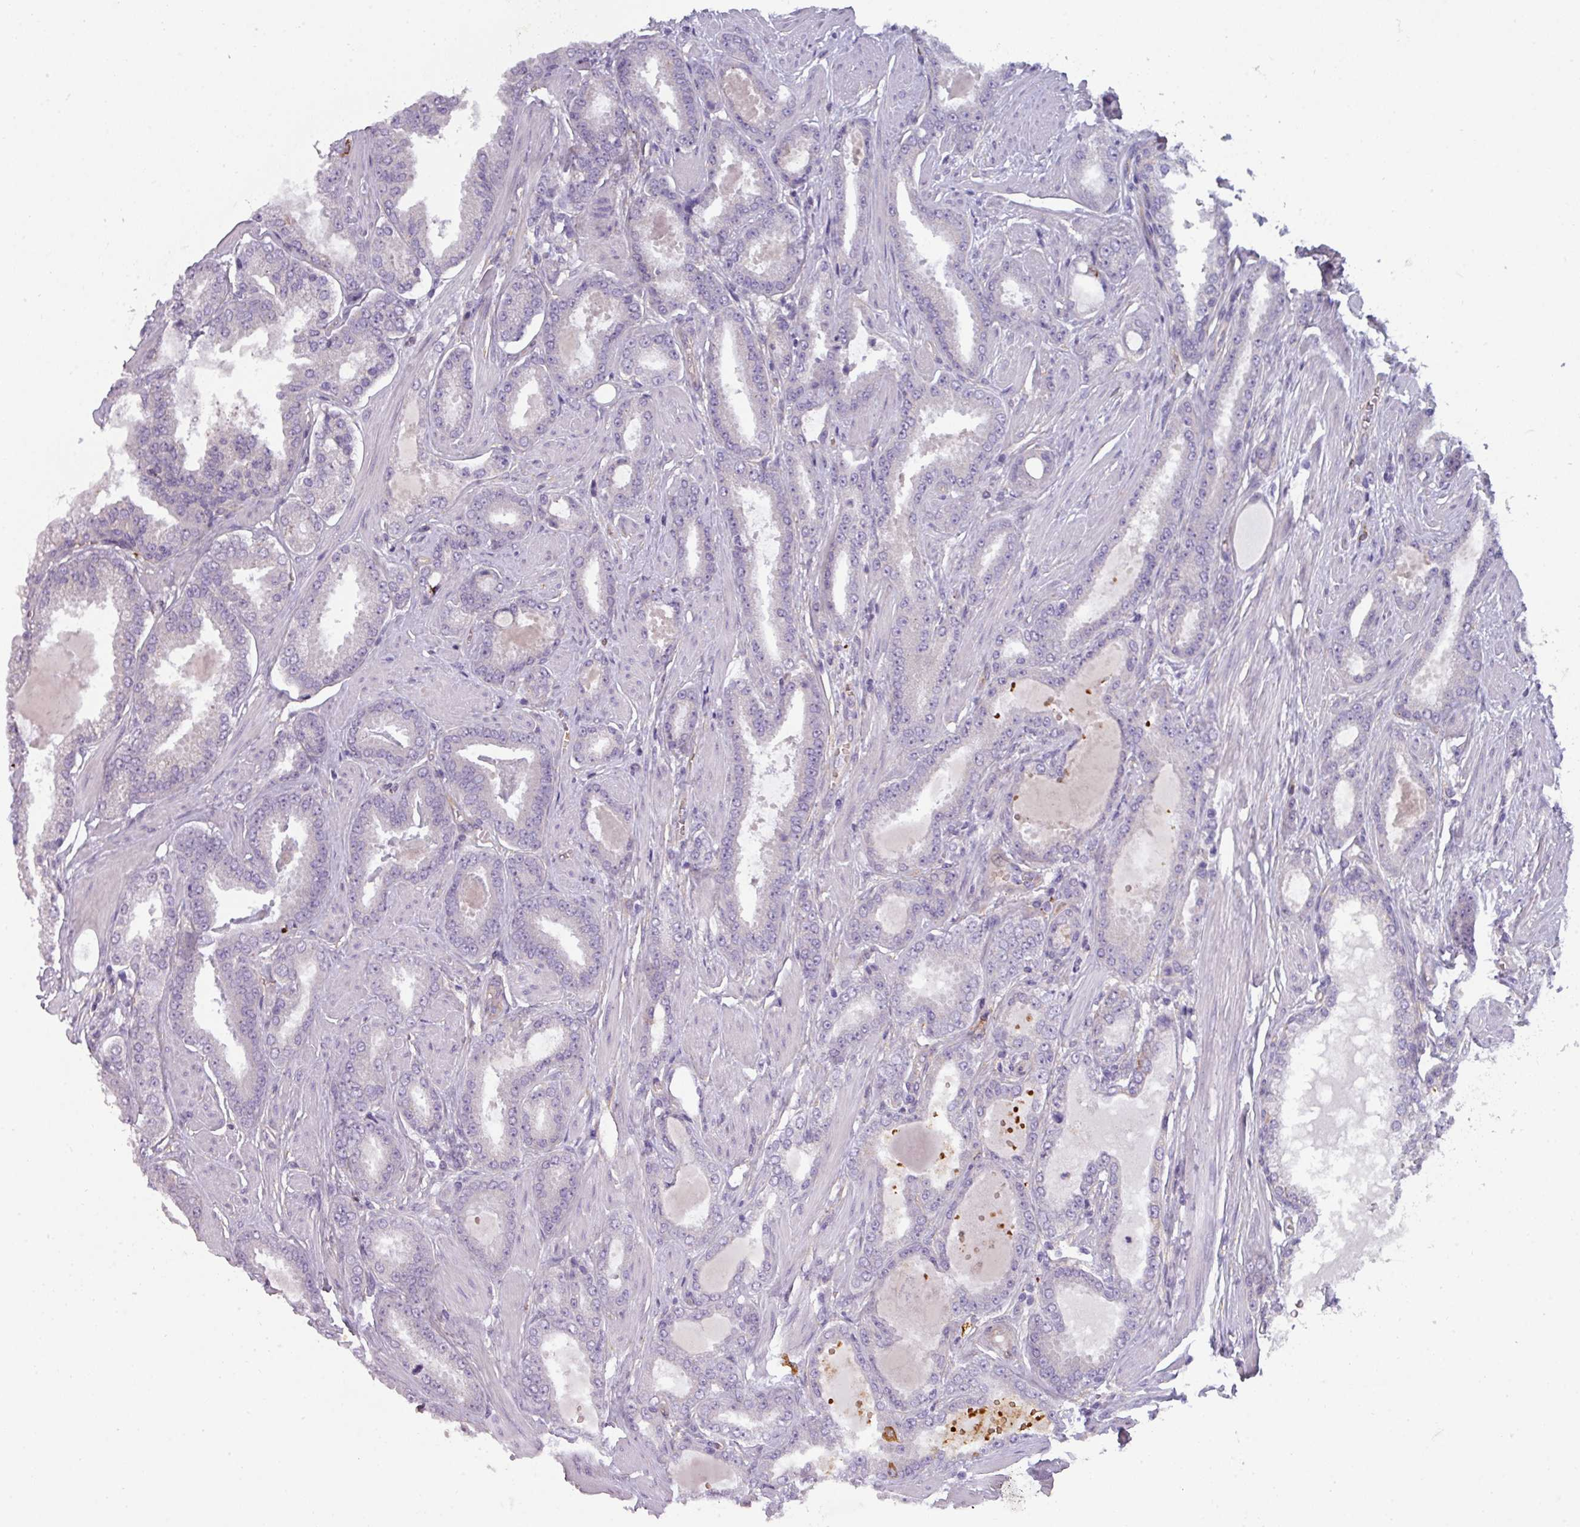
{"staining": {"intensity": "strong", "quantity": "<25%", "location": "cytoplasmic/membranous"}, "tissue": "prostate cancer", "cell_type": "Tumor cells", "image_type": "cancer", "snomed": [{"axis": "morphology", "description": "Adenocarcinoma, Low grade"}, {"axis": "topography", "description": "Prostate"}], "caption": "A brown stain labels strong cytoplasmic/membranous positivity of a protein in prostate low-grade adenocarcinoma tumor cells.", "gene": "BUD23", "patient": {"sex": "male", "age": 42}}